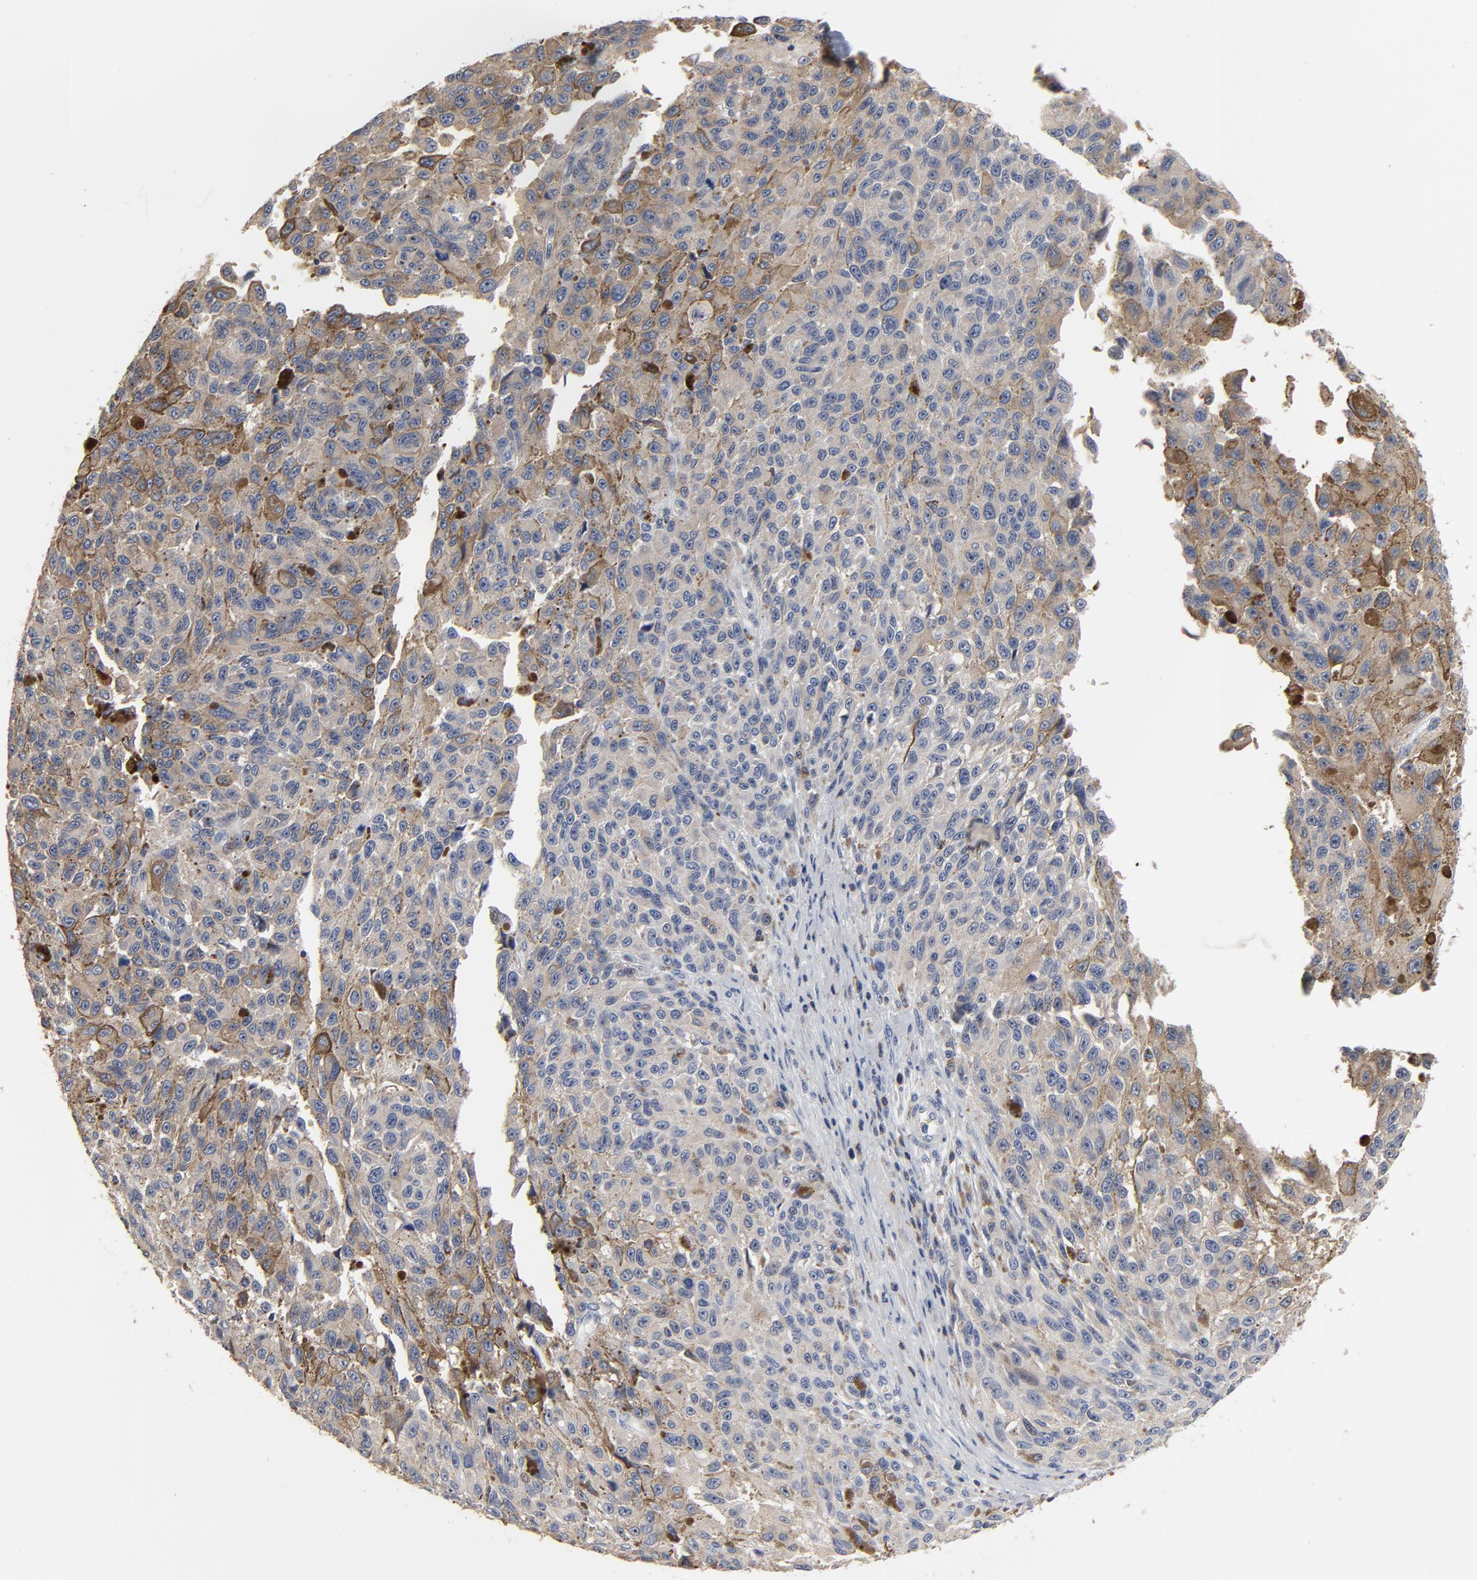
{"staining": {"intensity": "moderate", "quantity": "25%-75%", "location": "cytoplasmic/membranous"}, "tissue": "melanoma", "cell_type": "Tumor cells", "image_type": "cancer", "snomed": [{"axis": "morphology", "description": "Malignant melanoma, NOS"}, {"axis": "topography", "description": "Skin"}], "caption": "Moderate cytoplasmic/membranous staining for a protein is present in about 25%-75% of tumor cells of melanoma using IHC.", "gene": "SKAP1", "patient": {"sex": "male", "age": 81}}